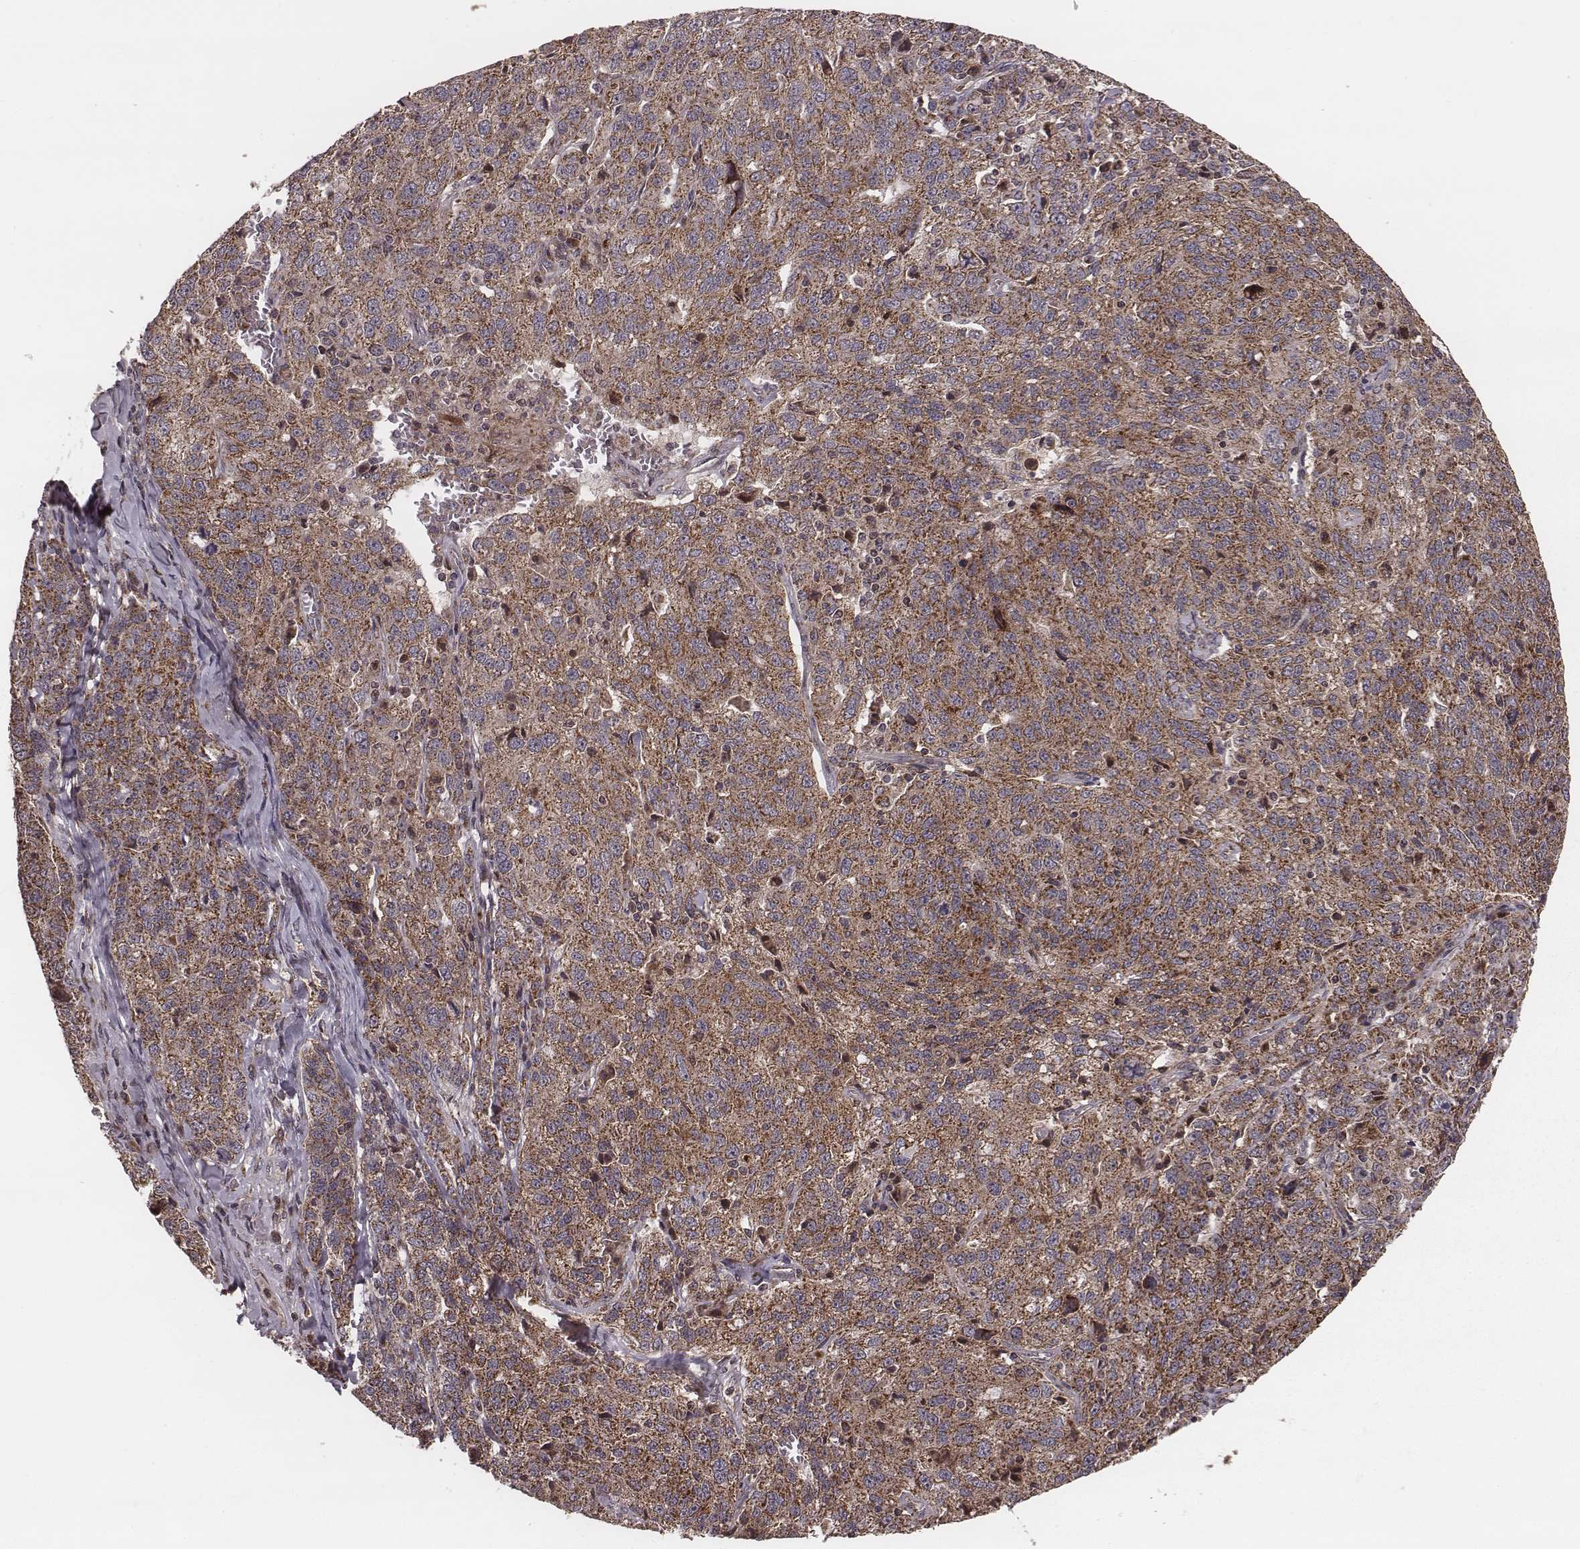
{"staining": {"intensity": "strong", "quantity": ">75%", "location": "cytoplasmic/membranous"}, "tissue": "ovarian cancer", "cell_type": "Tumor cells", "image_type": "cancer", "snomed": [{"axis": "morphology", "description": "Cystadenocarcinoma, serous, NOS"}, {"axis": "topography", "description": "Ovary"}], "caption": "IHC micrograph of serous cystadenocarcinoma (ovarian) stained for a protein (brown), which reveals high levels of strong cytoplasmic/membranous positivity in about >75% of tumor cells.", "gene": "ZDHHC21", "patient": {"sex": "female", "age": 71}}